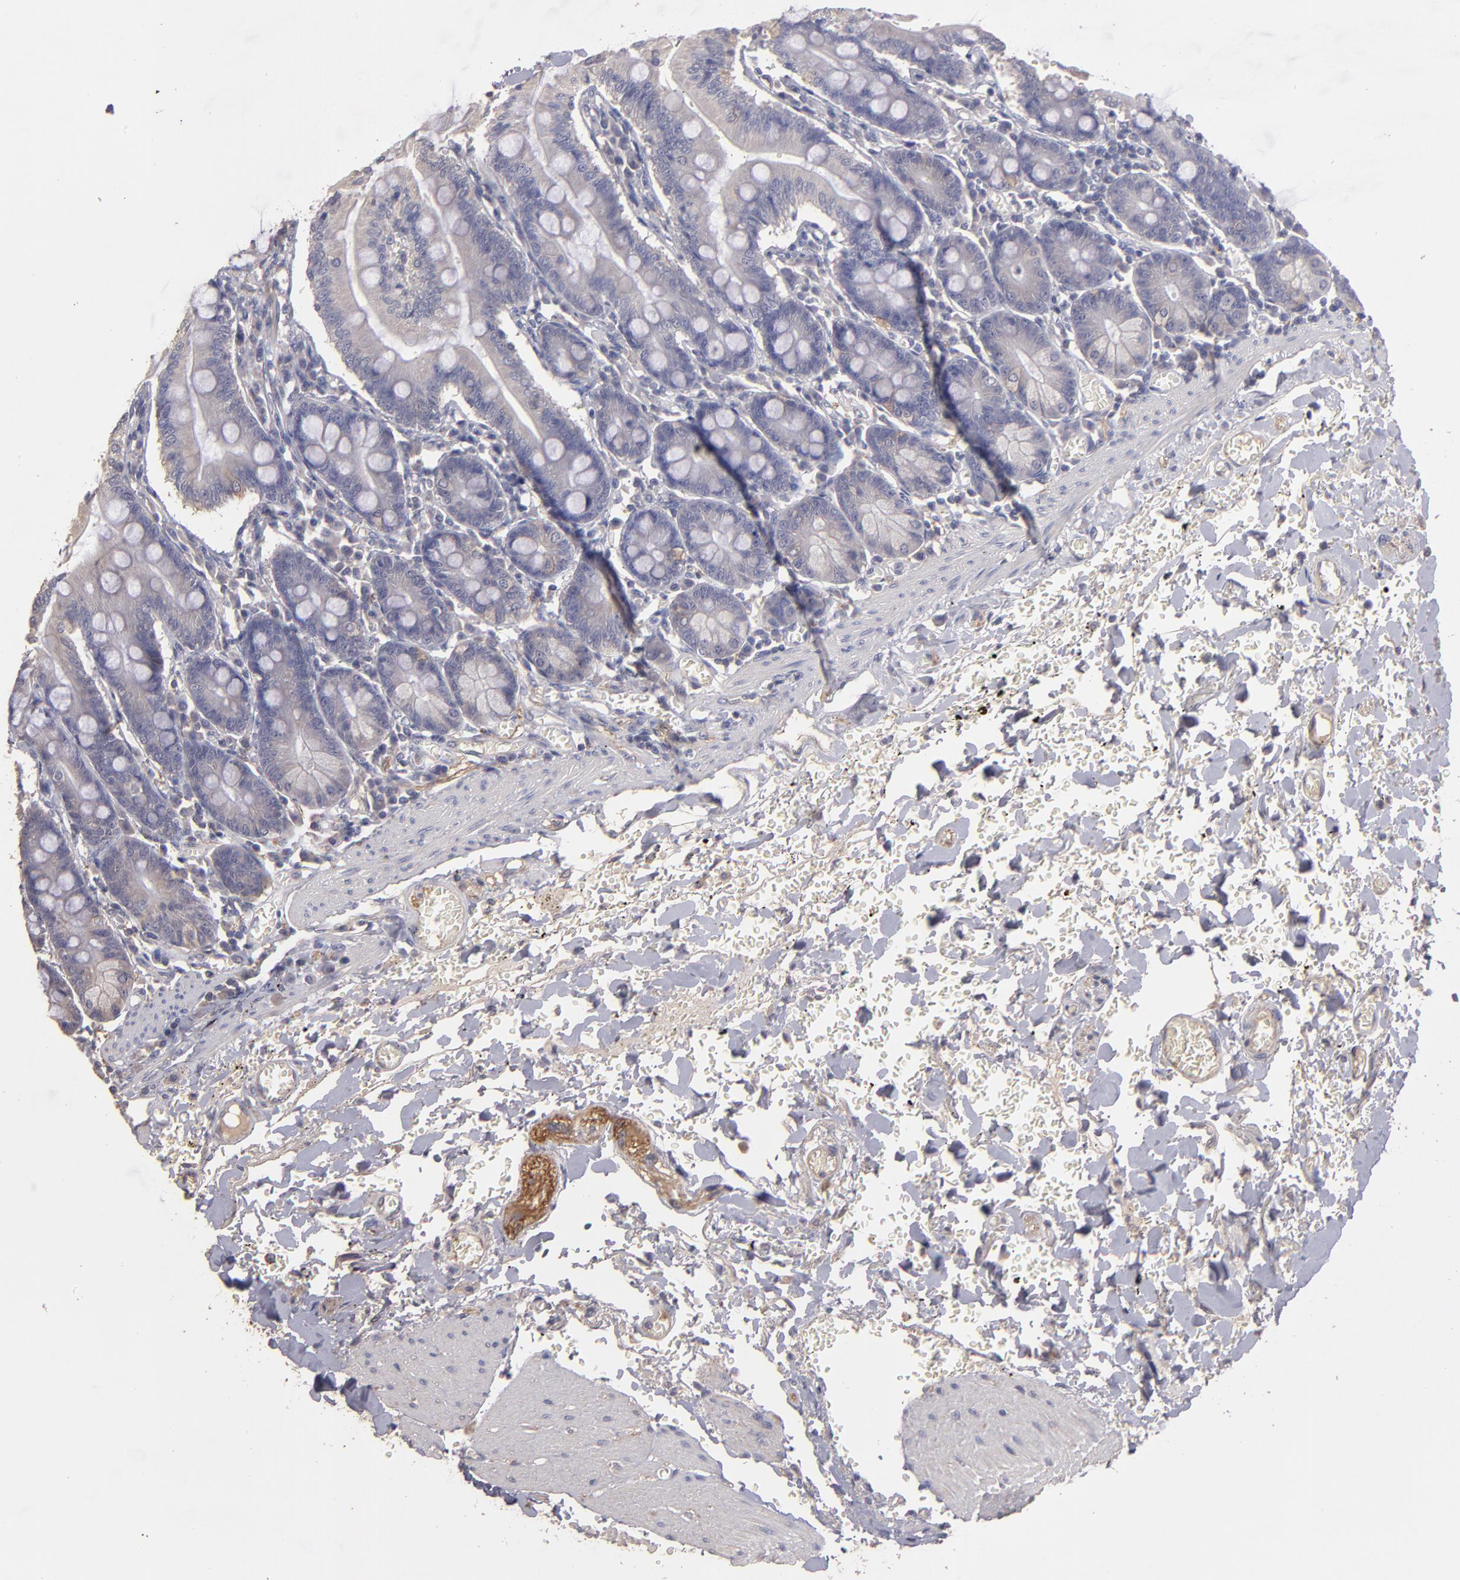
{"staining": {"intensity": "moderate", "quantity": "<25%", "location": "cytoplasmic/membranous"}, "tissue": "small intestine", "cell_type": "Glandular cells", "image_type": "normal", "snomed": [{"axis": "morphology", "description": "Normal tissue, NOS"}, {"axis": "topography", "description": "Small intestine"}], "caption": "IHC staining of normal small intestine, which displays low levels of moderate cytoplasmic/membranous positivity in about <25% of glandular cells indicating moderate cytoplasmic/membranous protein expression. The staining was performed using DAB (brown) for protein detection and nuclei were counterstained in hematoxylin (blue).", "gene": "GNAZ", "patient": {"sex": "male", "age": 71}}